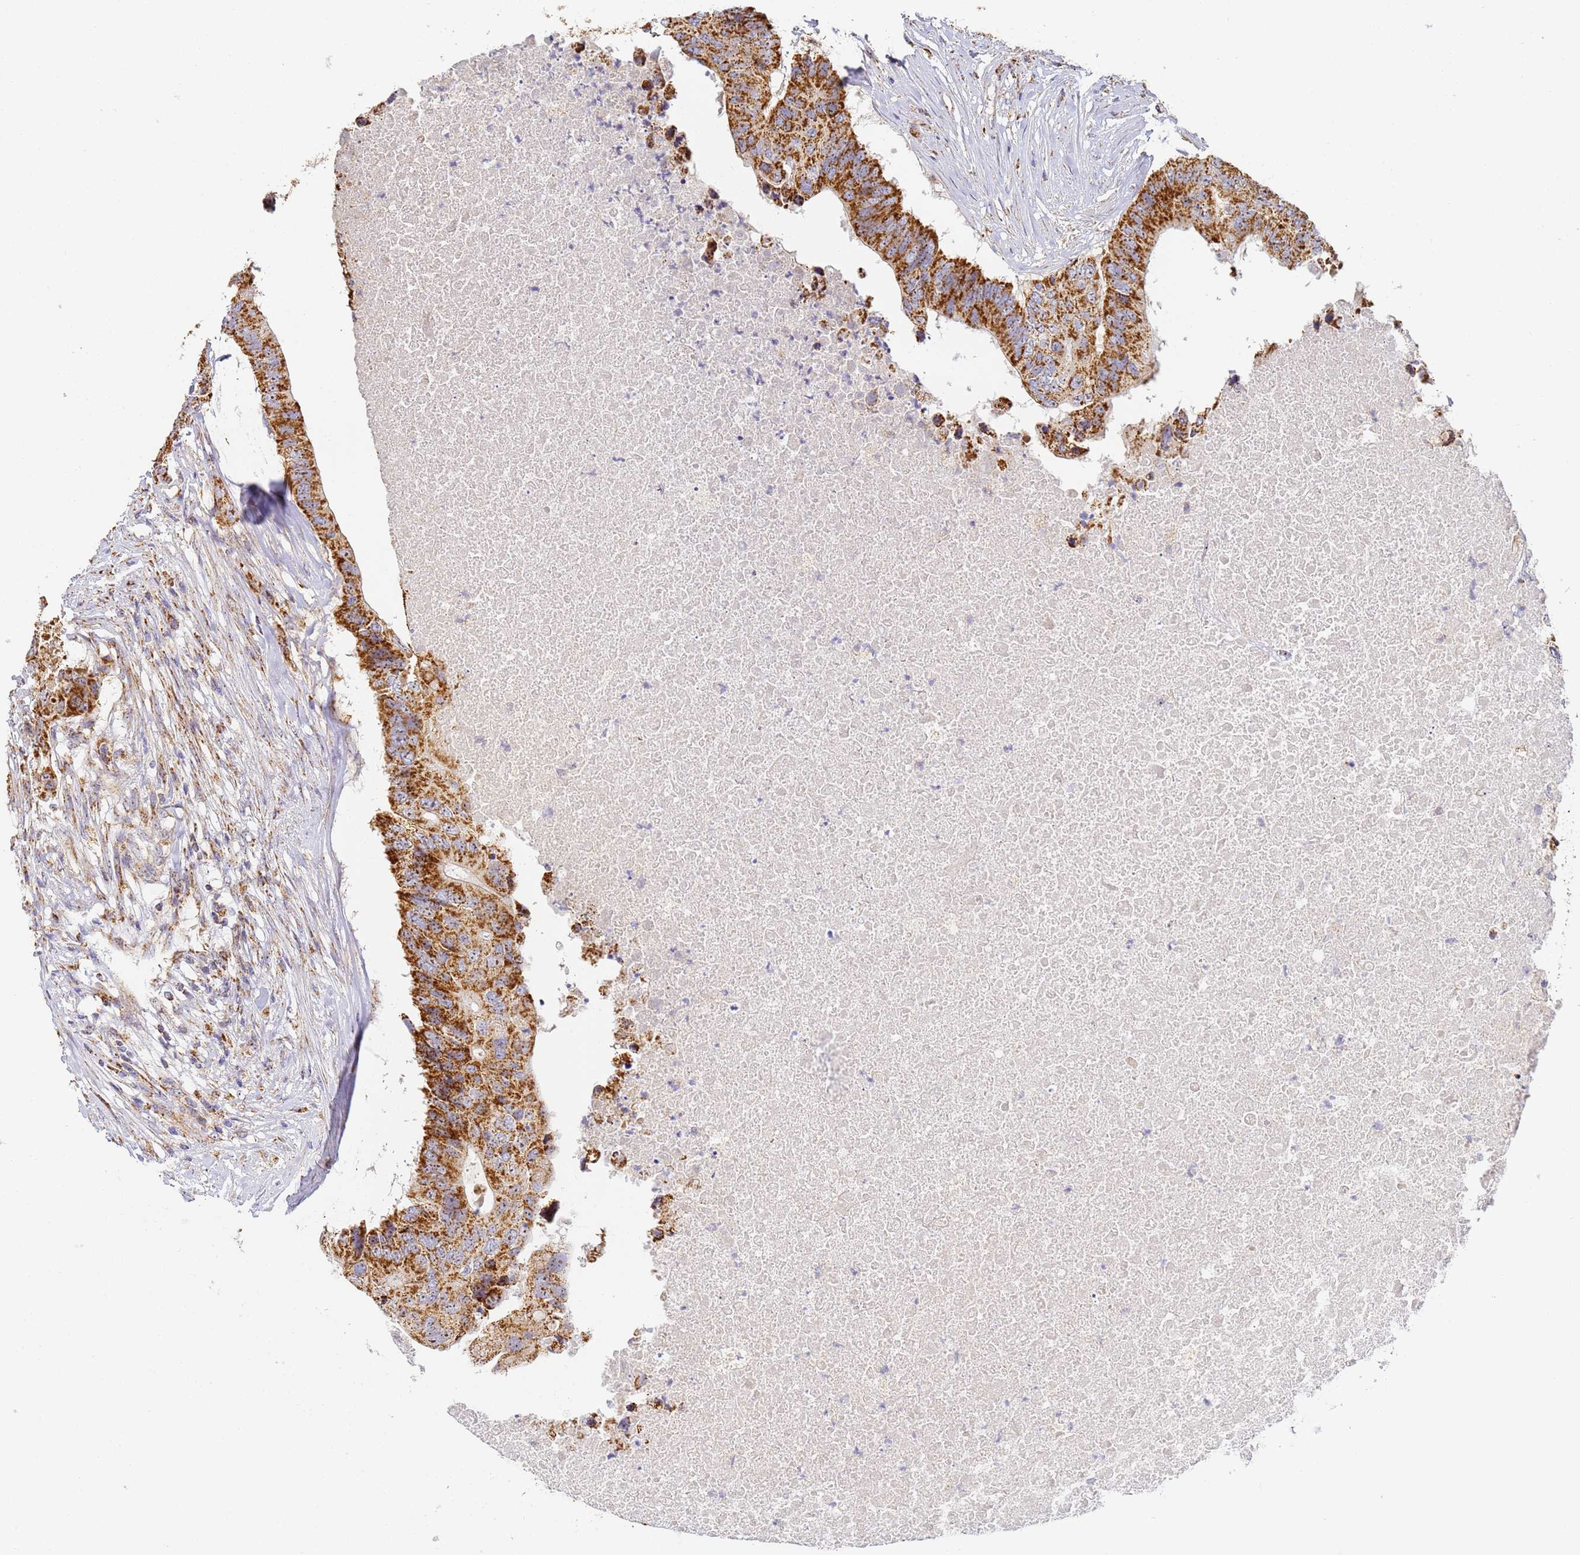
{"staining": {"intensity": "strong", "quantity": ">75%", "location": "cytoplasmic/membranous"}, "tissue": "colorectal cancer", "cell_type": "Tumor cells", "image_type": "cancer", "snomed": [{"axis": "morphology", "description": "Adenocarcinoma, NOS"}, {"axis": "topography", "description": "Colon"}], "caption": "Brown immunohistochemical staining in human colorectal cancer shows strong cytoplasmic/membranous staining in about >75% of tumor cells.", "gene": "FRG2C", "patient": {"sex": "male", "age": 71}}